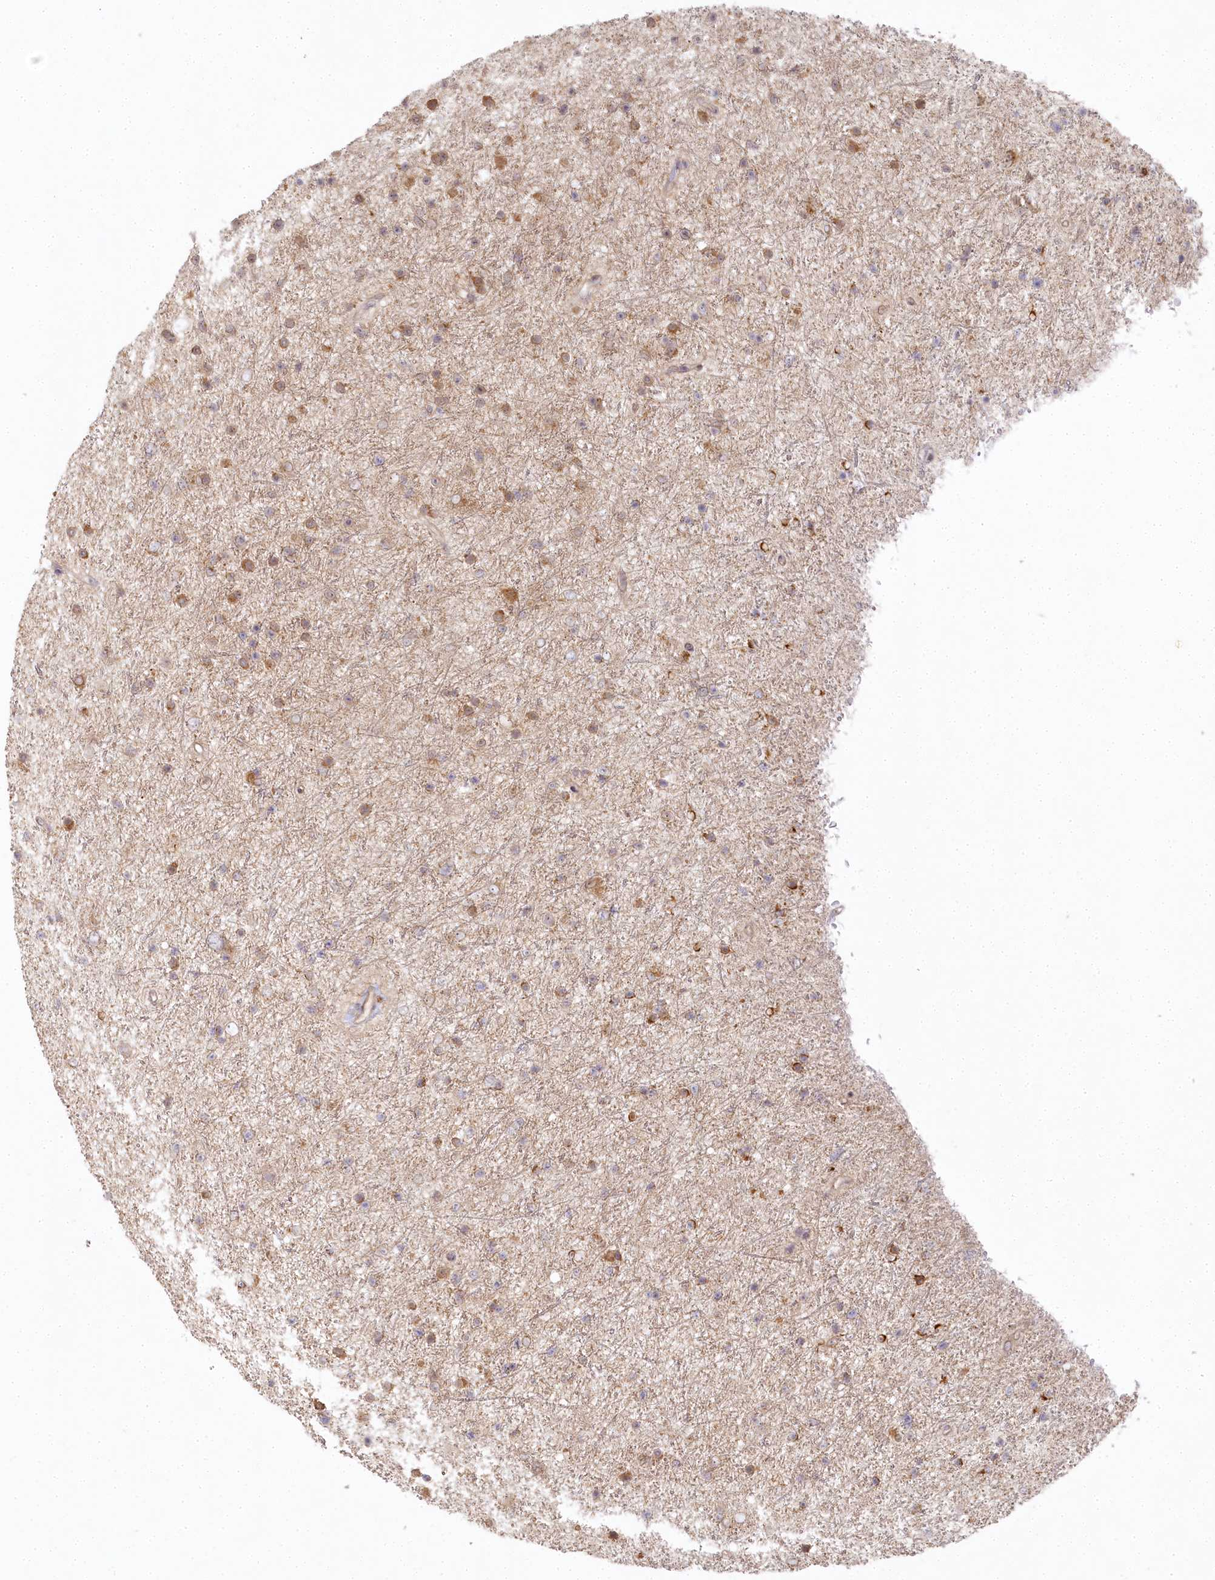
{"staining": {"intensity": "moderate", "quantity": "<25%", "location": "cytoplasmic/membranous"}, "tissue": "glioma", "cell_type": "Tumor cells", "image_type": "cancer", "snomed": [{"axis": "morphology", "description": "Glioma, malignant, Low grade"}, {"axis": "topography", "description": "Cerebral cortex"}], "caption": "An immunohistochemistry (IHC) micrograph of tumor tissue is shown. Protein staining in brown shows moderate cytoplasmic/membranous positivity in glioma within tumor cells.", "gene": "AAMDC", "patient": {"sex": "female", "age": 39}}